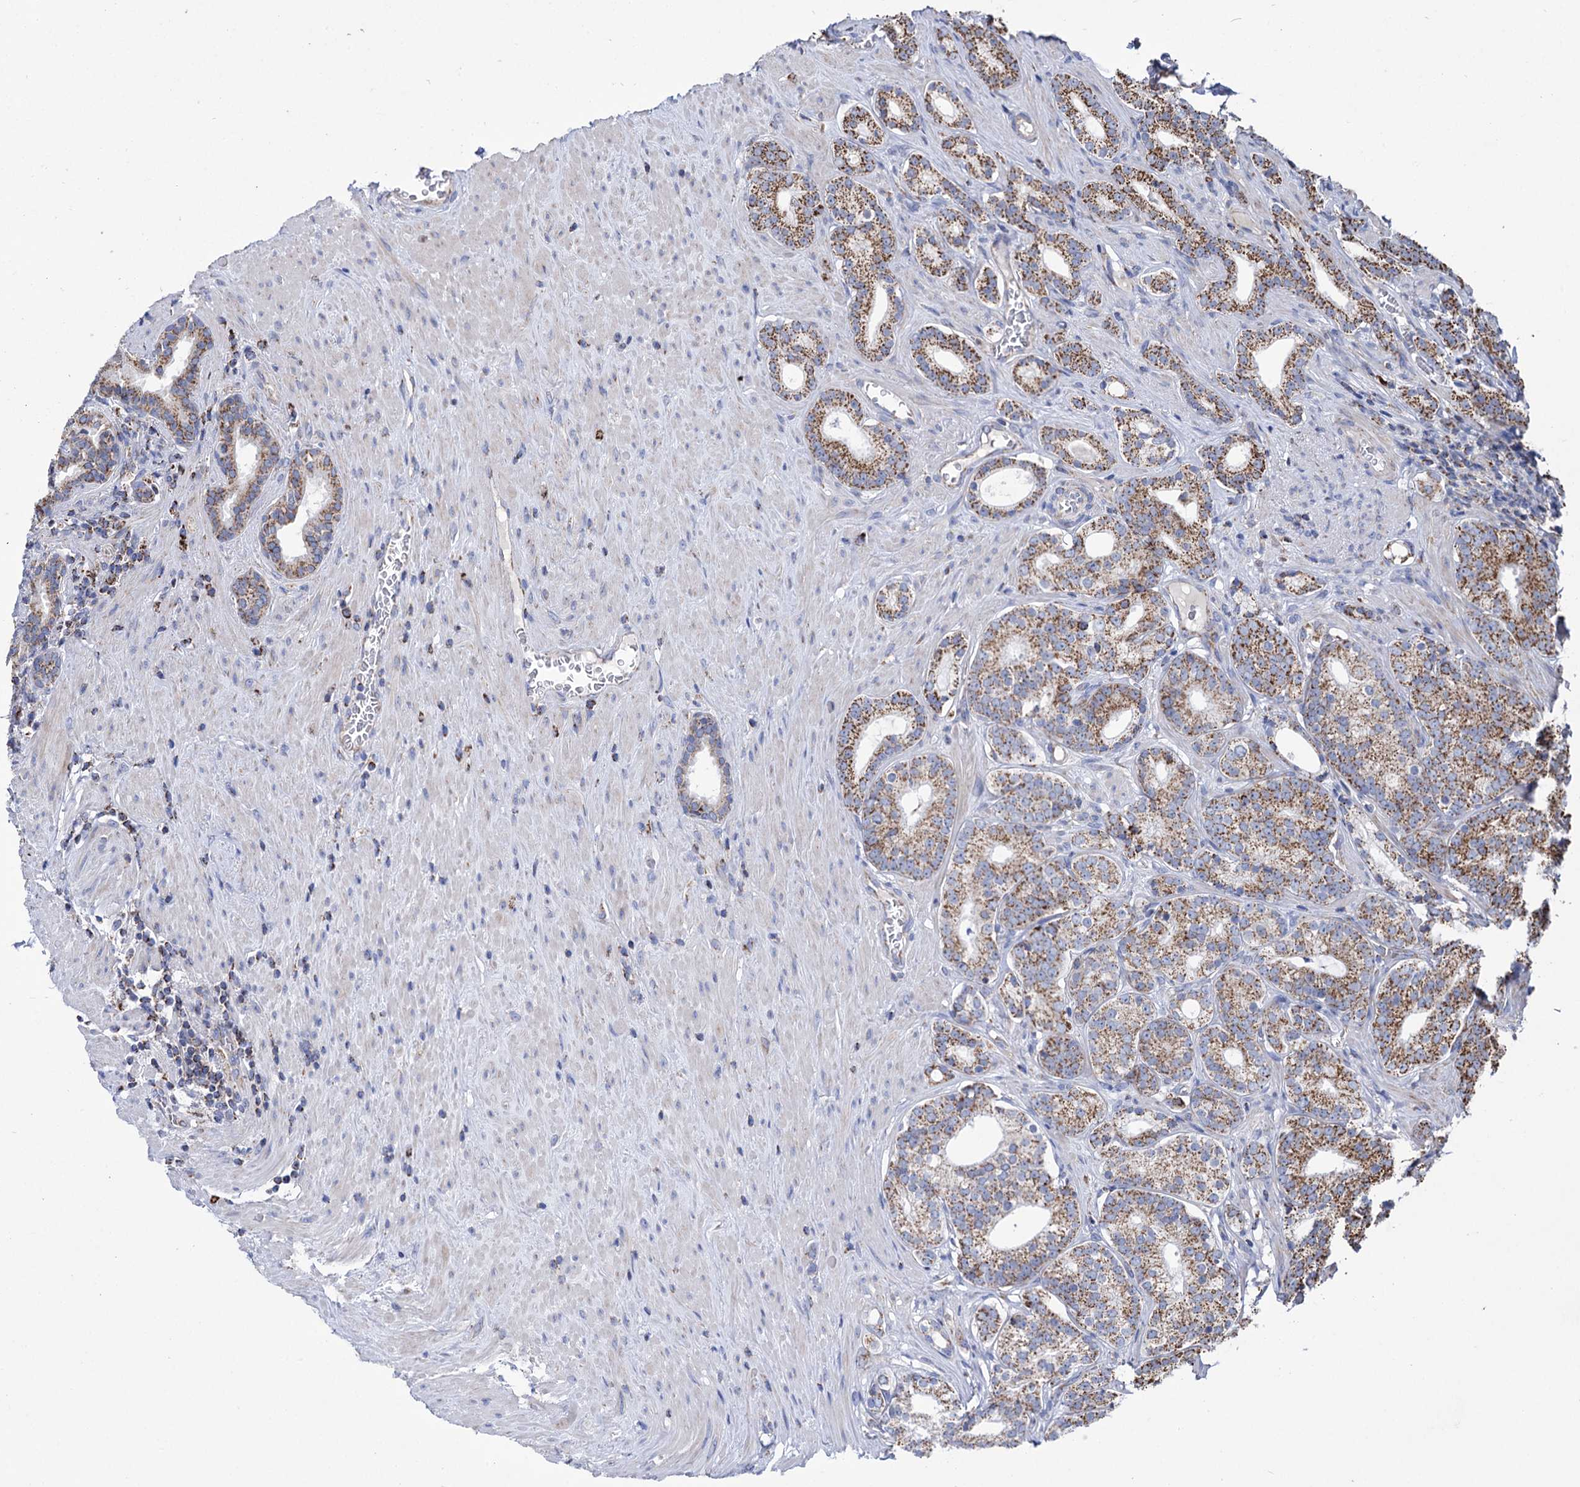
{"staining": {"intensity": "moderate", "quantity": ">75%", "location": "cytoplasmic/membranous"}, "tissue": "prostate cancer", "cell_type": "Tumor cells", "image_type": "cancer", "snomed": [{"axis": "morphology", "description": "Adenocarcinoma, Low grade"}, {"axis": "topography", "description": "Prostate"}], "caption": "Immunohistochemical staining of human prostate adenocarcinoma (low-grade) shows medium levels of moderate cytoplasmic/membranous positivity in about >75% of tumor cells.", "gene": "ABHD10", "patient": {"sex": "male", "age": 71}}